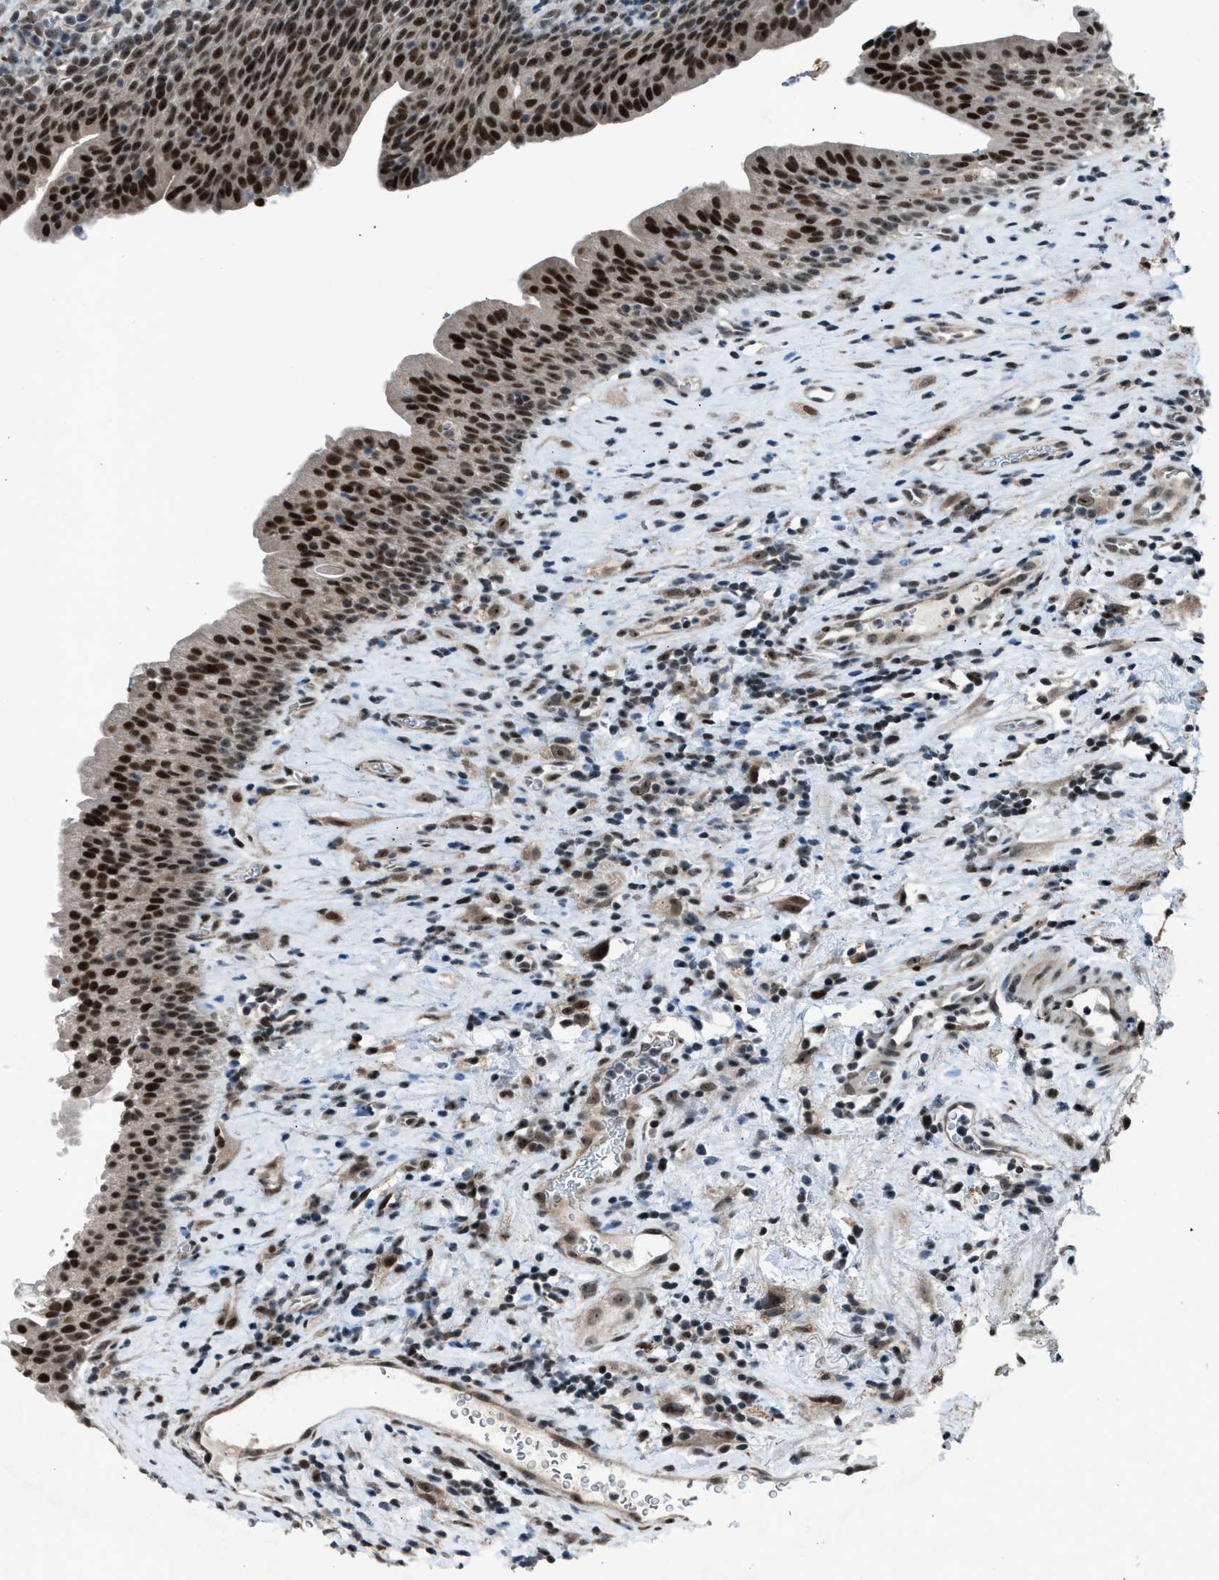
{"staining": {"intensity": "strong", "quantity": ">75%", "location": "nuclear"}, "tissue": "urothelial cancer", "cell_type": "Tumor cells", "image_type": "cancer", "snomed": [{"axis": "morphology", "description": "Urothelial carcinoma, Low grade"}, {"axis": "topography", "description": "Urinary bladder"}], "caption": "Strong nuclear staining for a protein is identified in about >75% of tumor cells of urothelial cancer using immunohistochemistry.", "gene": "ADCY1", "patient": {"sex": "female", "age": 75}}